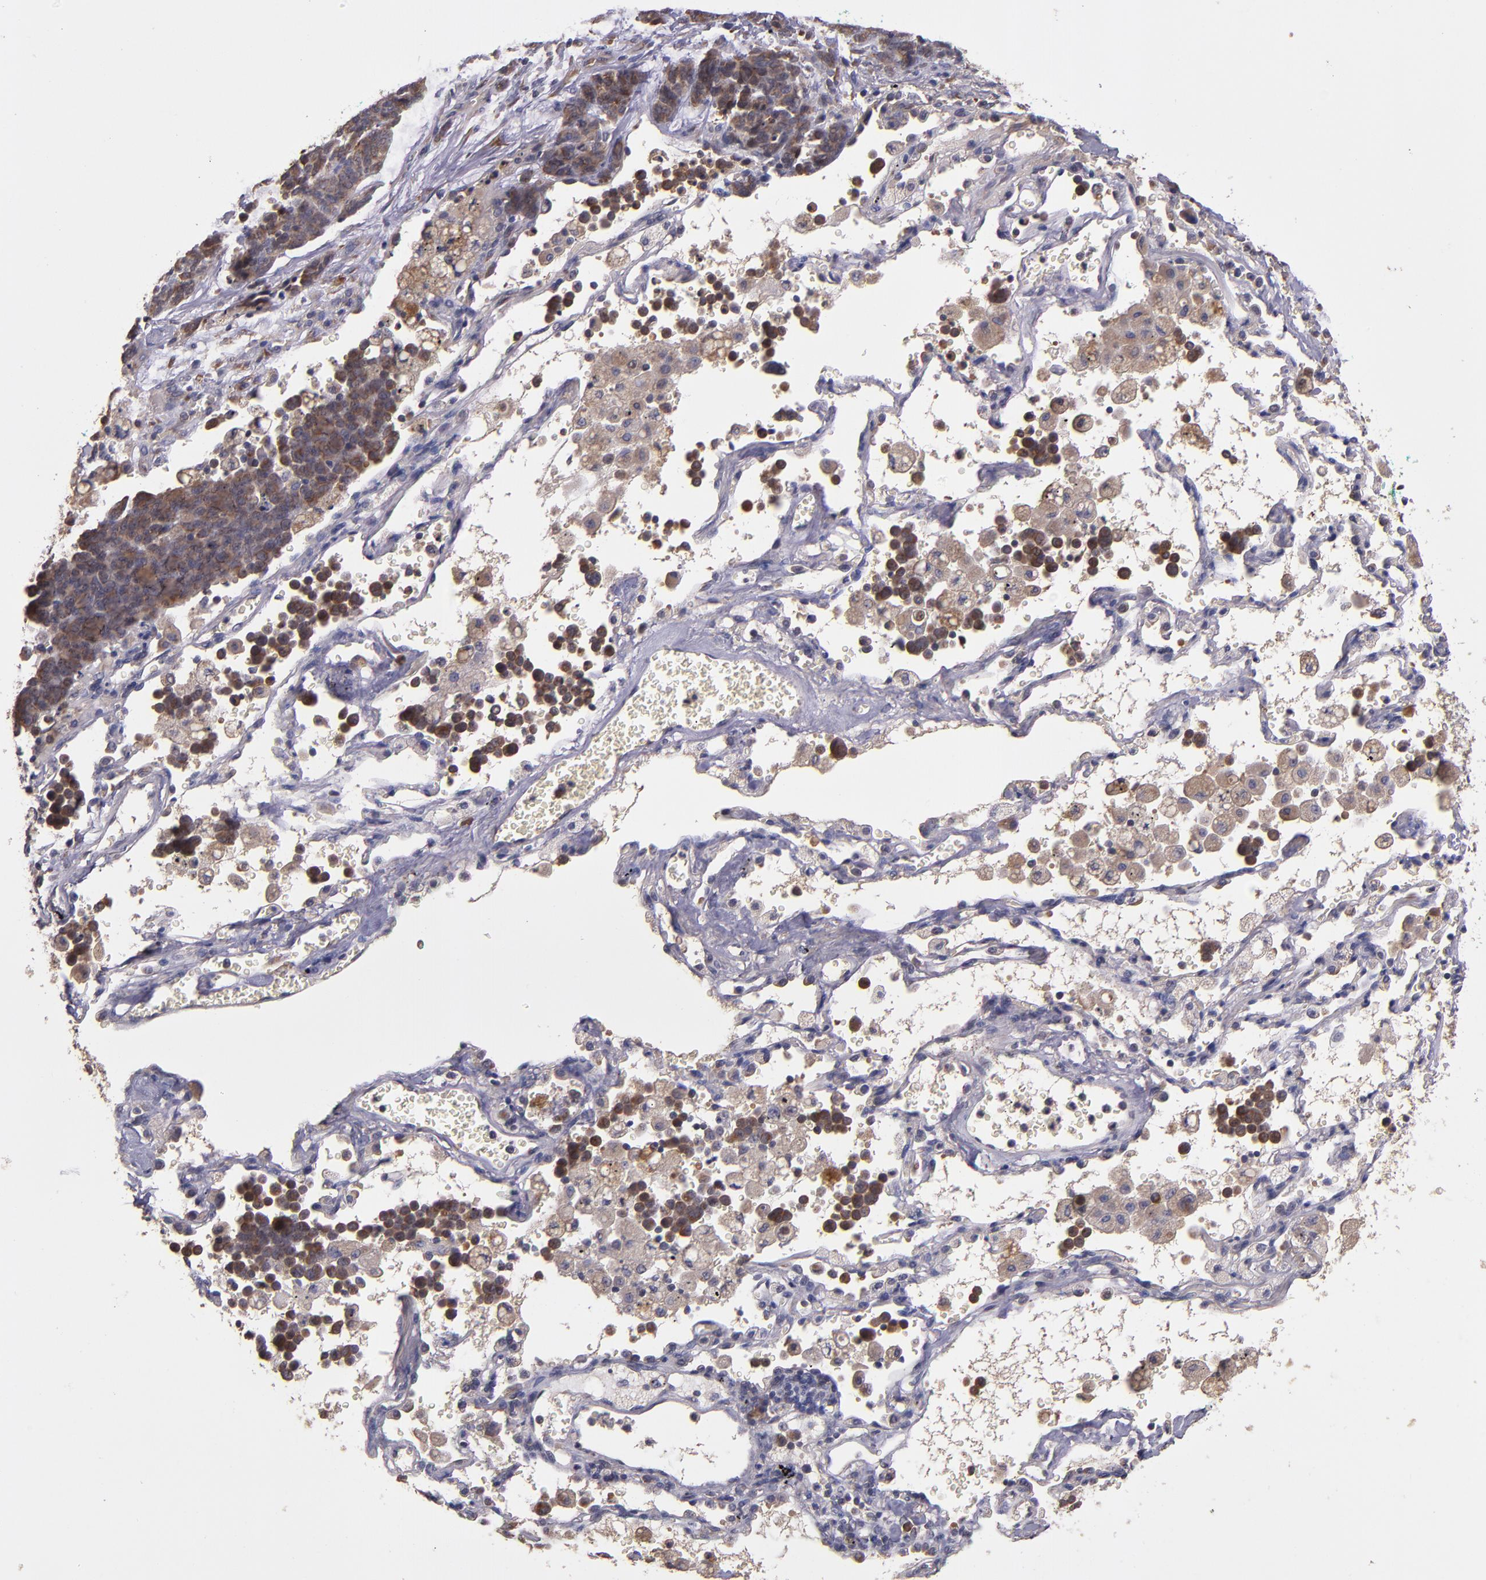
{"staining": {"intensity": "moderate", "quantity": ">75%", "location": "cytoplasmic/membranous"}, "tissue": "lung cancer", "cell_type": "Tumor cells", "image_type": "cancer", "snomed": [{"axis": "morphology", "description": "Neoplasm, malignant, NOS"}, {"axis": "topography", "description": "Lung"}], "caption": "Approximately >75% of tumor cells in lung malignant neoplasm reveal moderate cytoplasmic/membranous protein expression as visualized by brown immunohistochemical staining.", "gene": "PRAF2", "patient": {"sex": "female", "age": 58}}